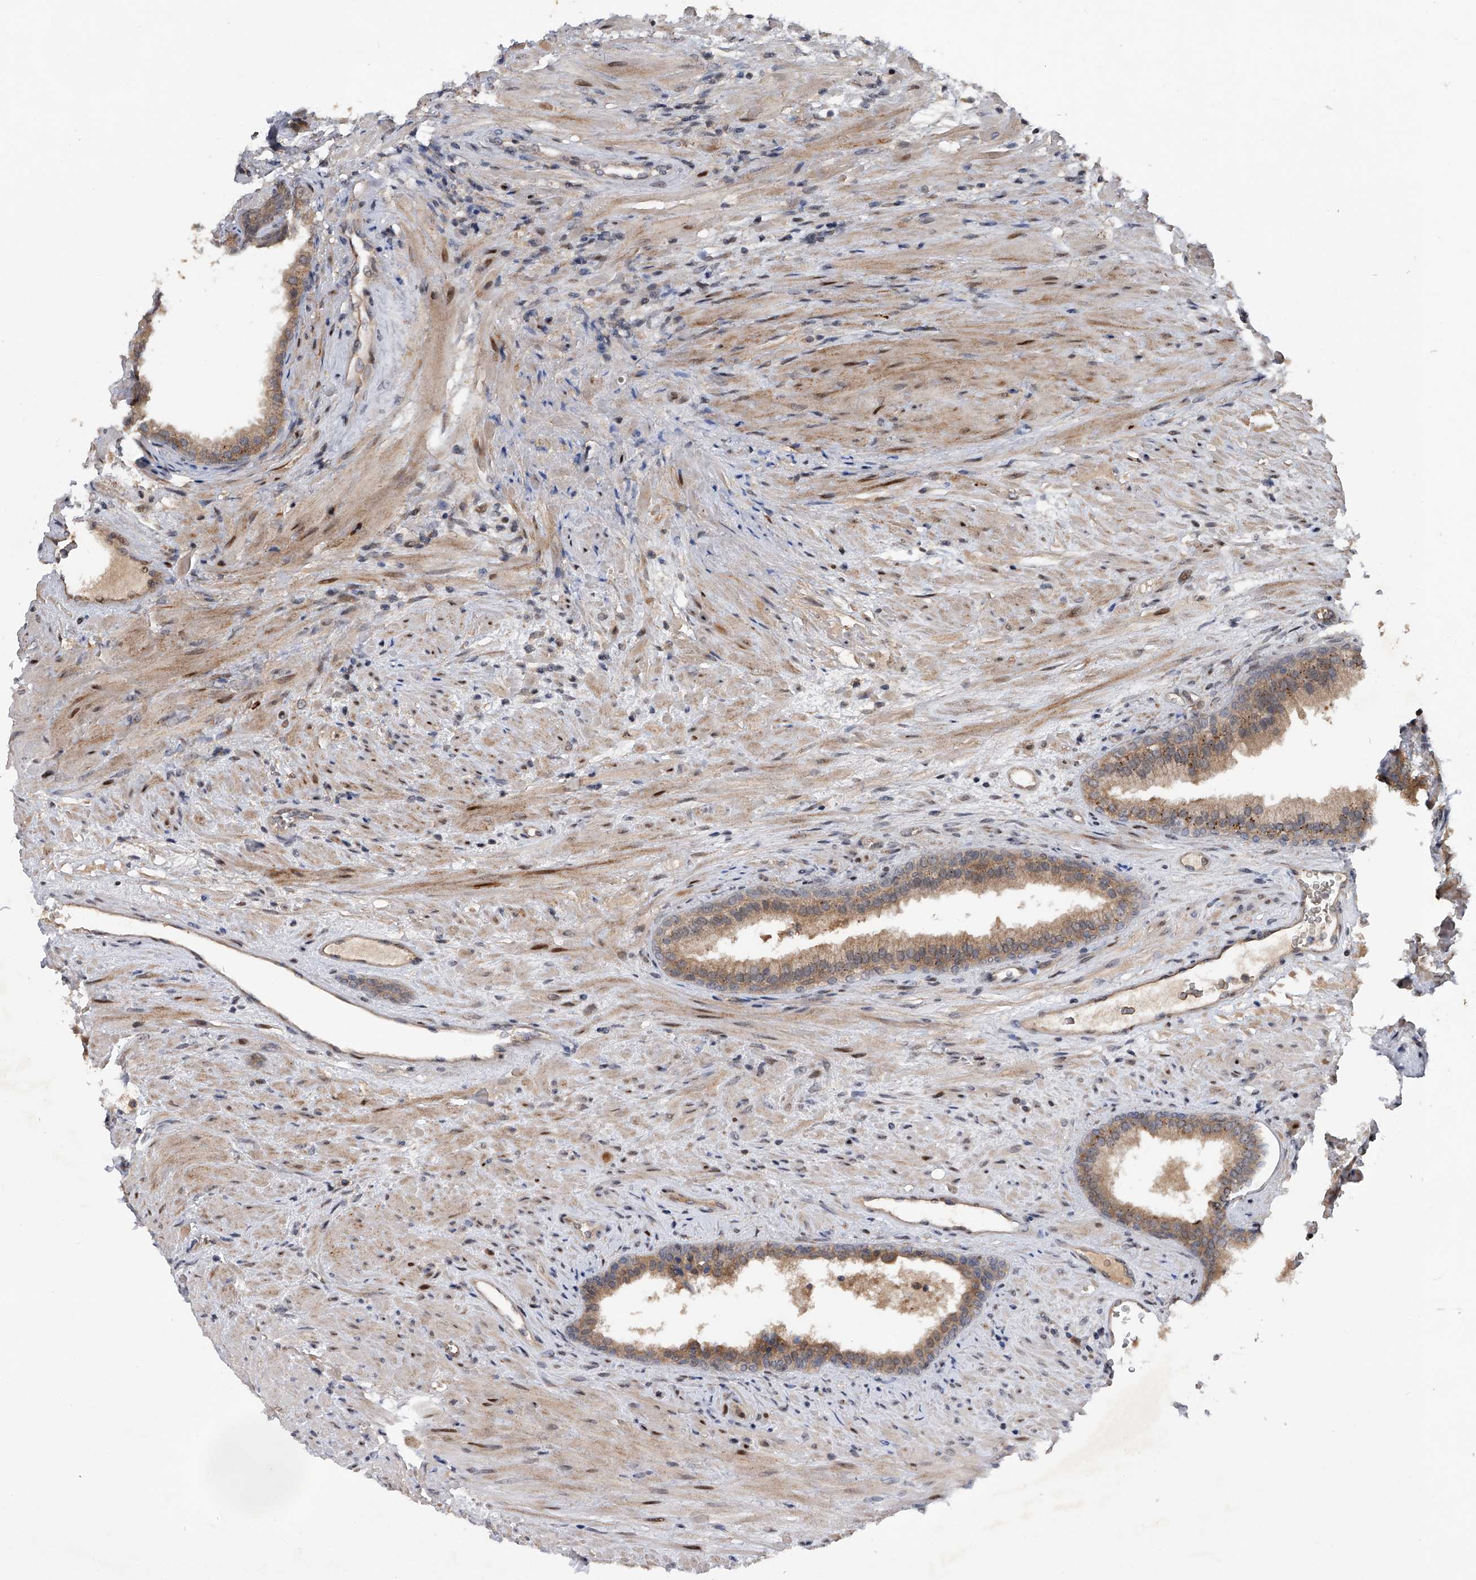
{"staining": {"intensity": "weak", "quantity": ">75%", "location": "cytoplasmic/membranous"}, "tissue": "prostate", "cell_type": "Glandular cells", "image_type": "normal", "snomed": [{"axis": "morphology", "description": "Normal tissue, NOS"}, {"axis": "topography", "description": "Prostate"}], "caption": "Glandular cells reveal low levels of weak cytoplasmic/membranous expression in approximately >75% of cells in normal prostate.", "gene": "RWDD2A", "patient": {"sex": "male", "age": 76}}